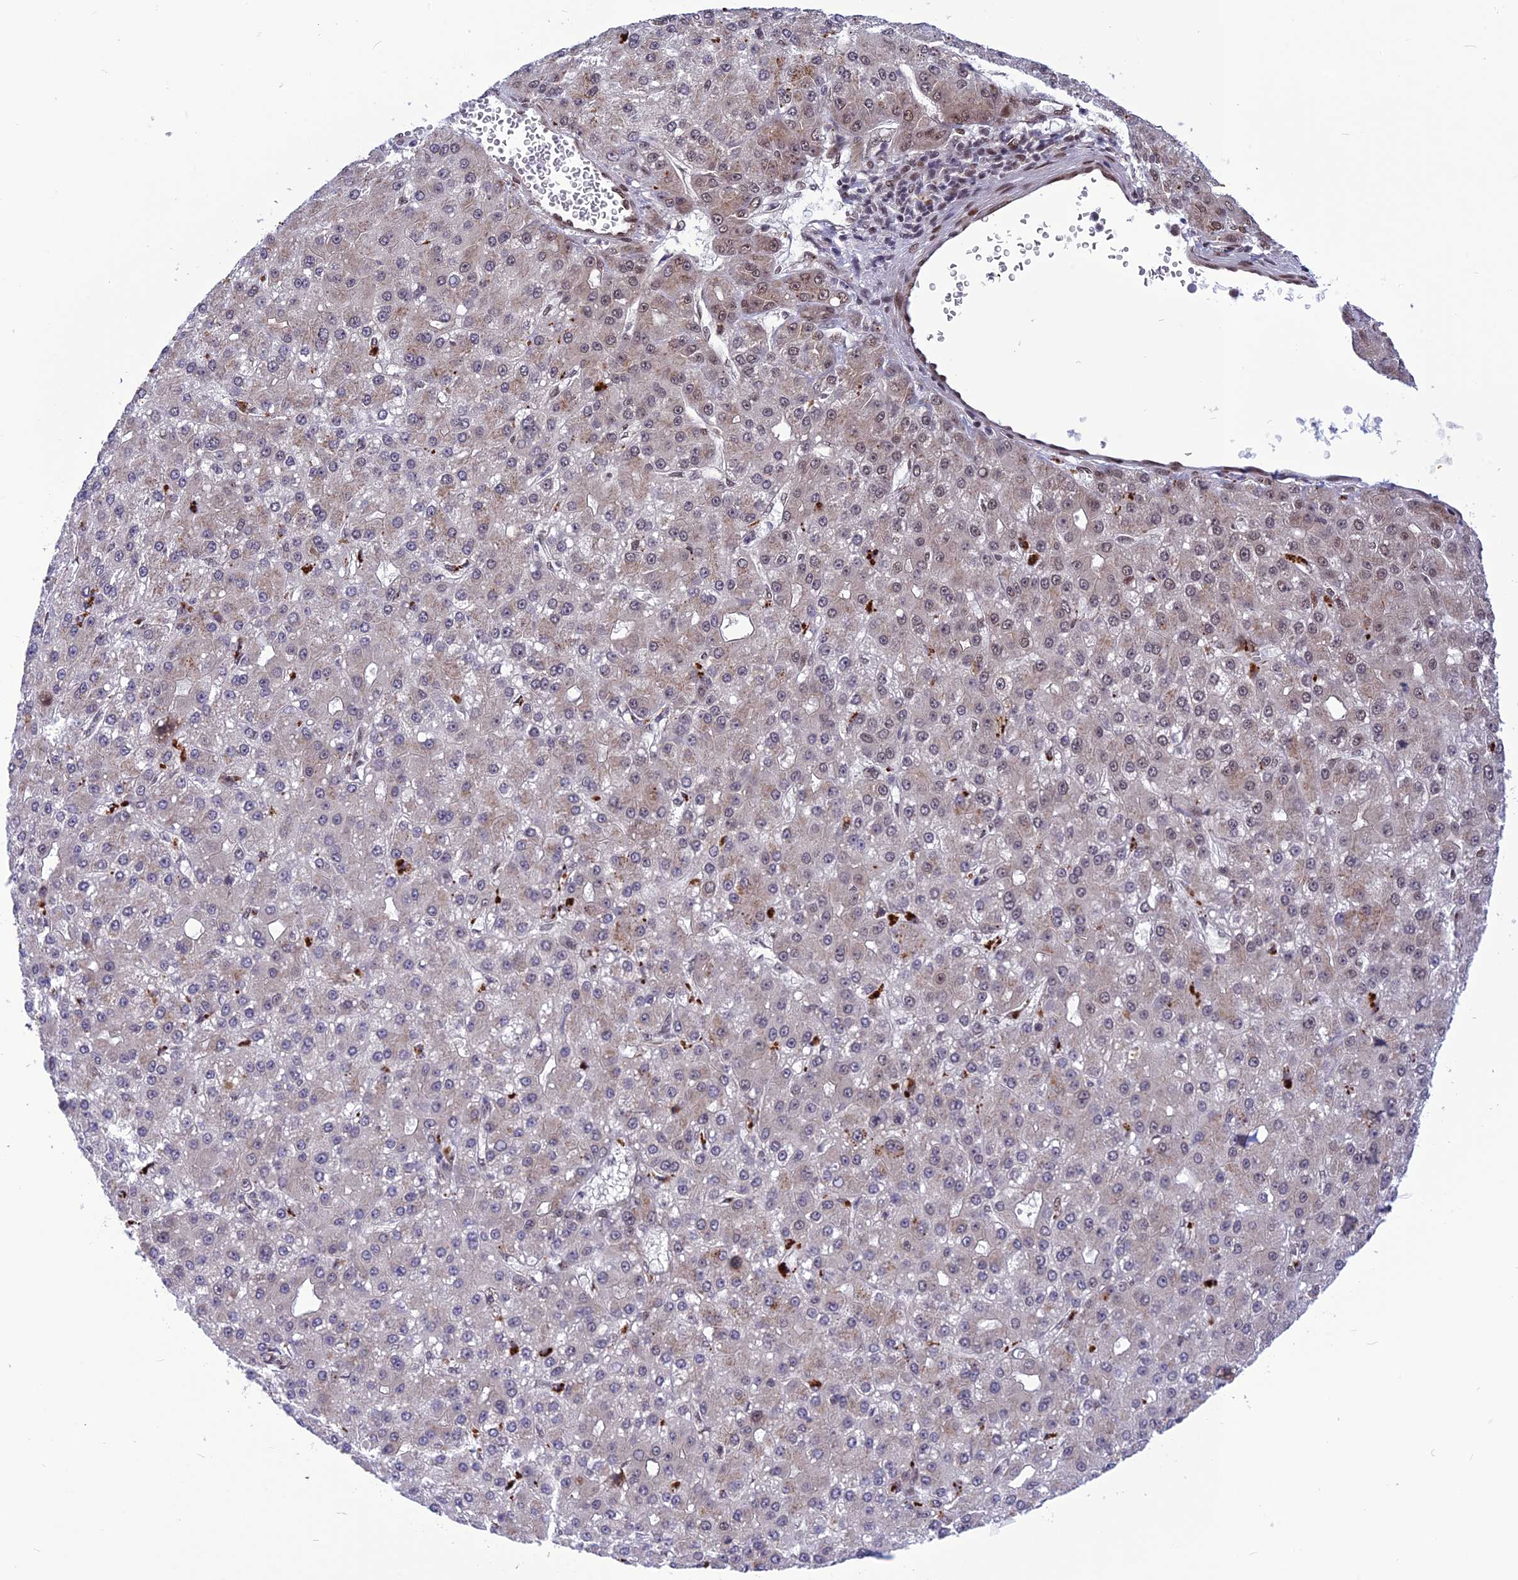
{"staining": {"intensity": "weak", "quantity": "25%-75%", "location": "cytoplasmic/membranous,nuclear"}, "tissue": "liver cancer", "cell_type": "Tumor cells", "image_type": "cancer", "snomed": [{"axis": "morphology", "description": "Carcinoma, Hepatocellular, NOS"}, {"axis": "topography", "description": "Liver"}], "caption": "Human liver hepatocellular carcinoma stained with a protein marker demonstrates weak staining in tumor cells.", "gene": "RTRAF", "patient": {"sex": "male", "age": 67}}